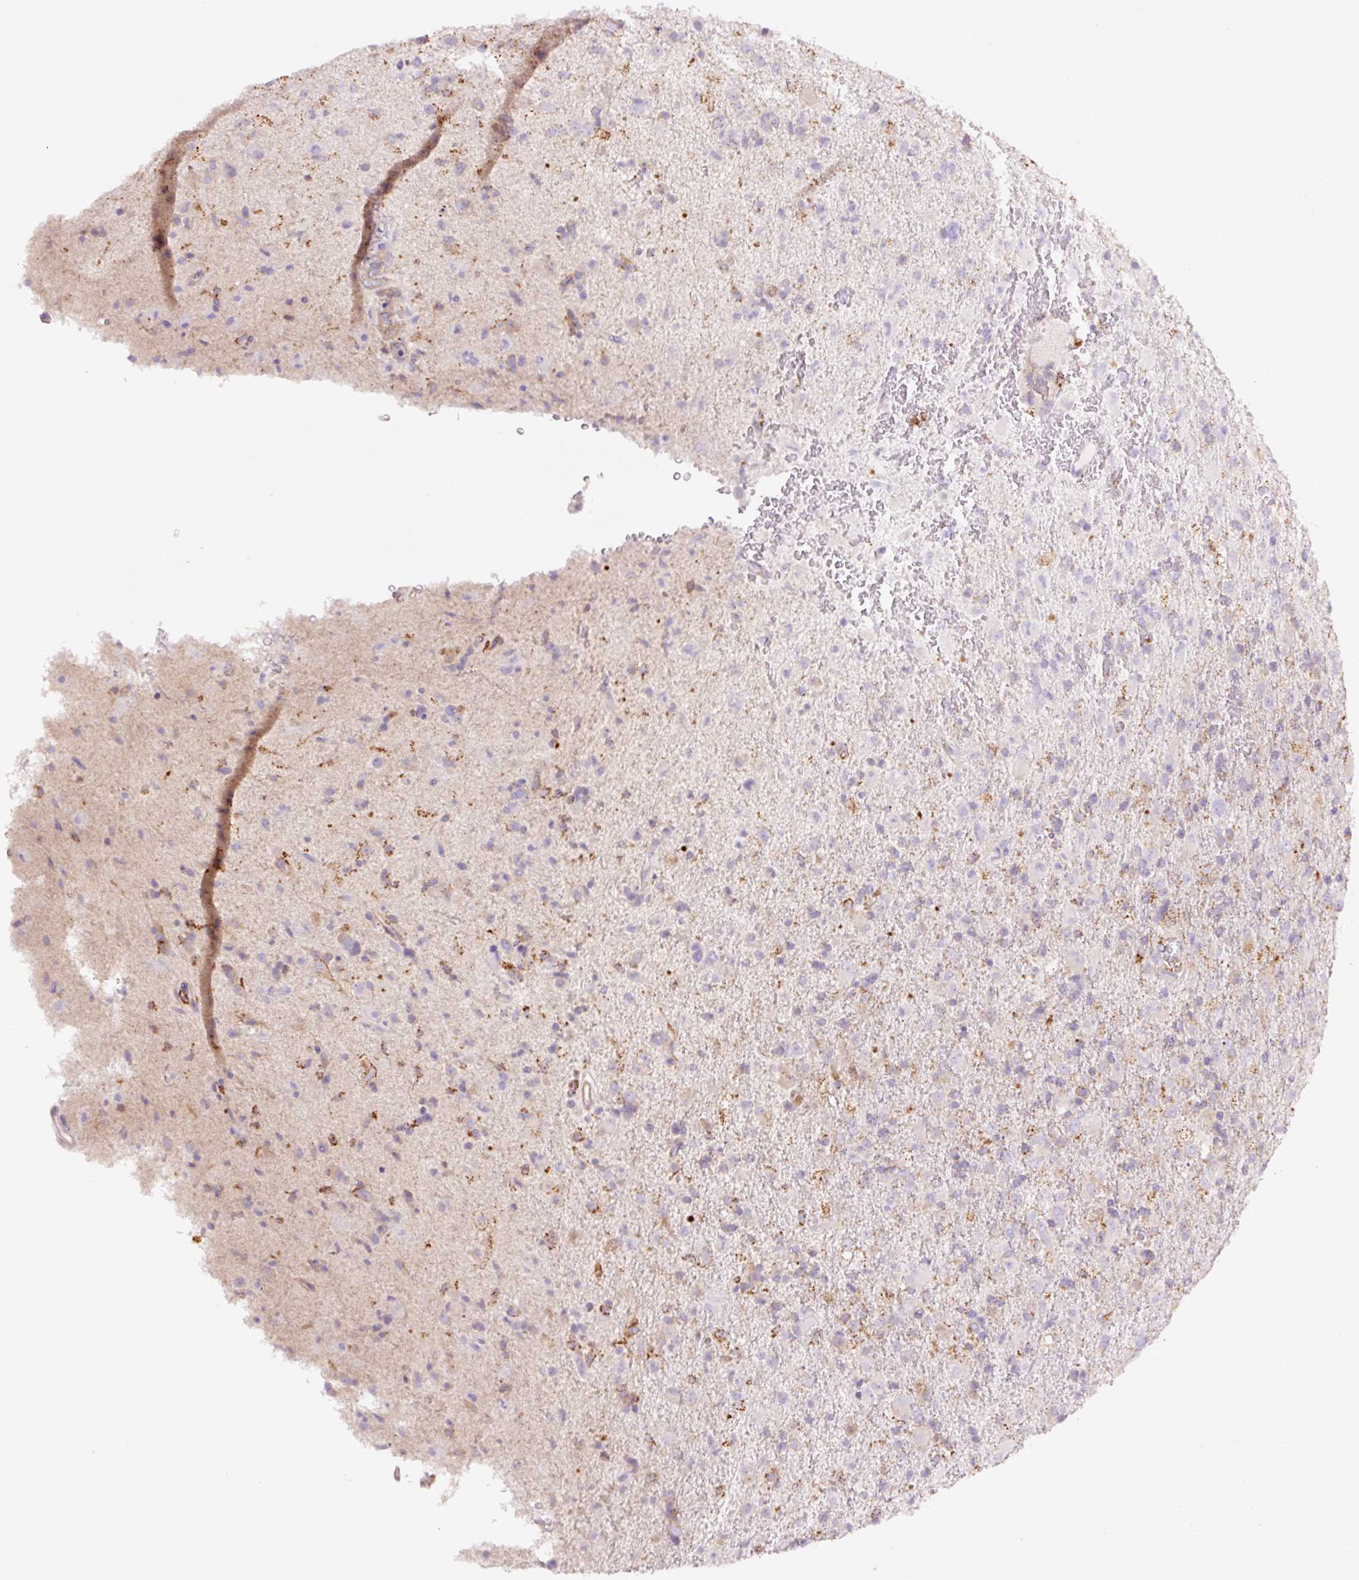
{"staining": {"intensity": "negative", "quantity": "none", "location": "none"}, "tissue": "glioma", "cell_type": "Tumor cells", "image_type": "cancer", "snomed": [{"axis": "morphology", "description": "Glioma, malignant, Low grade"}, {"axis": "topography", "description": "Brain"}], "caption": "Human glioma stained for a protein using immunohistochemistry shows no staining in tumor cells.", "gene": "SH2D6", "patient": {"sex": "male", "age": 65}}